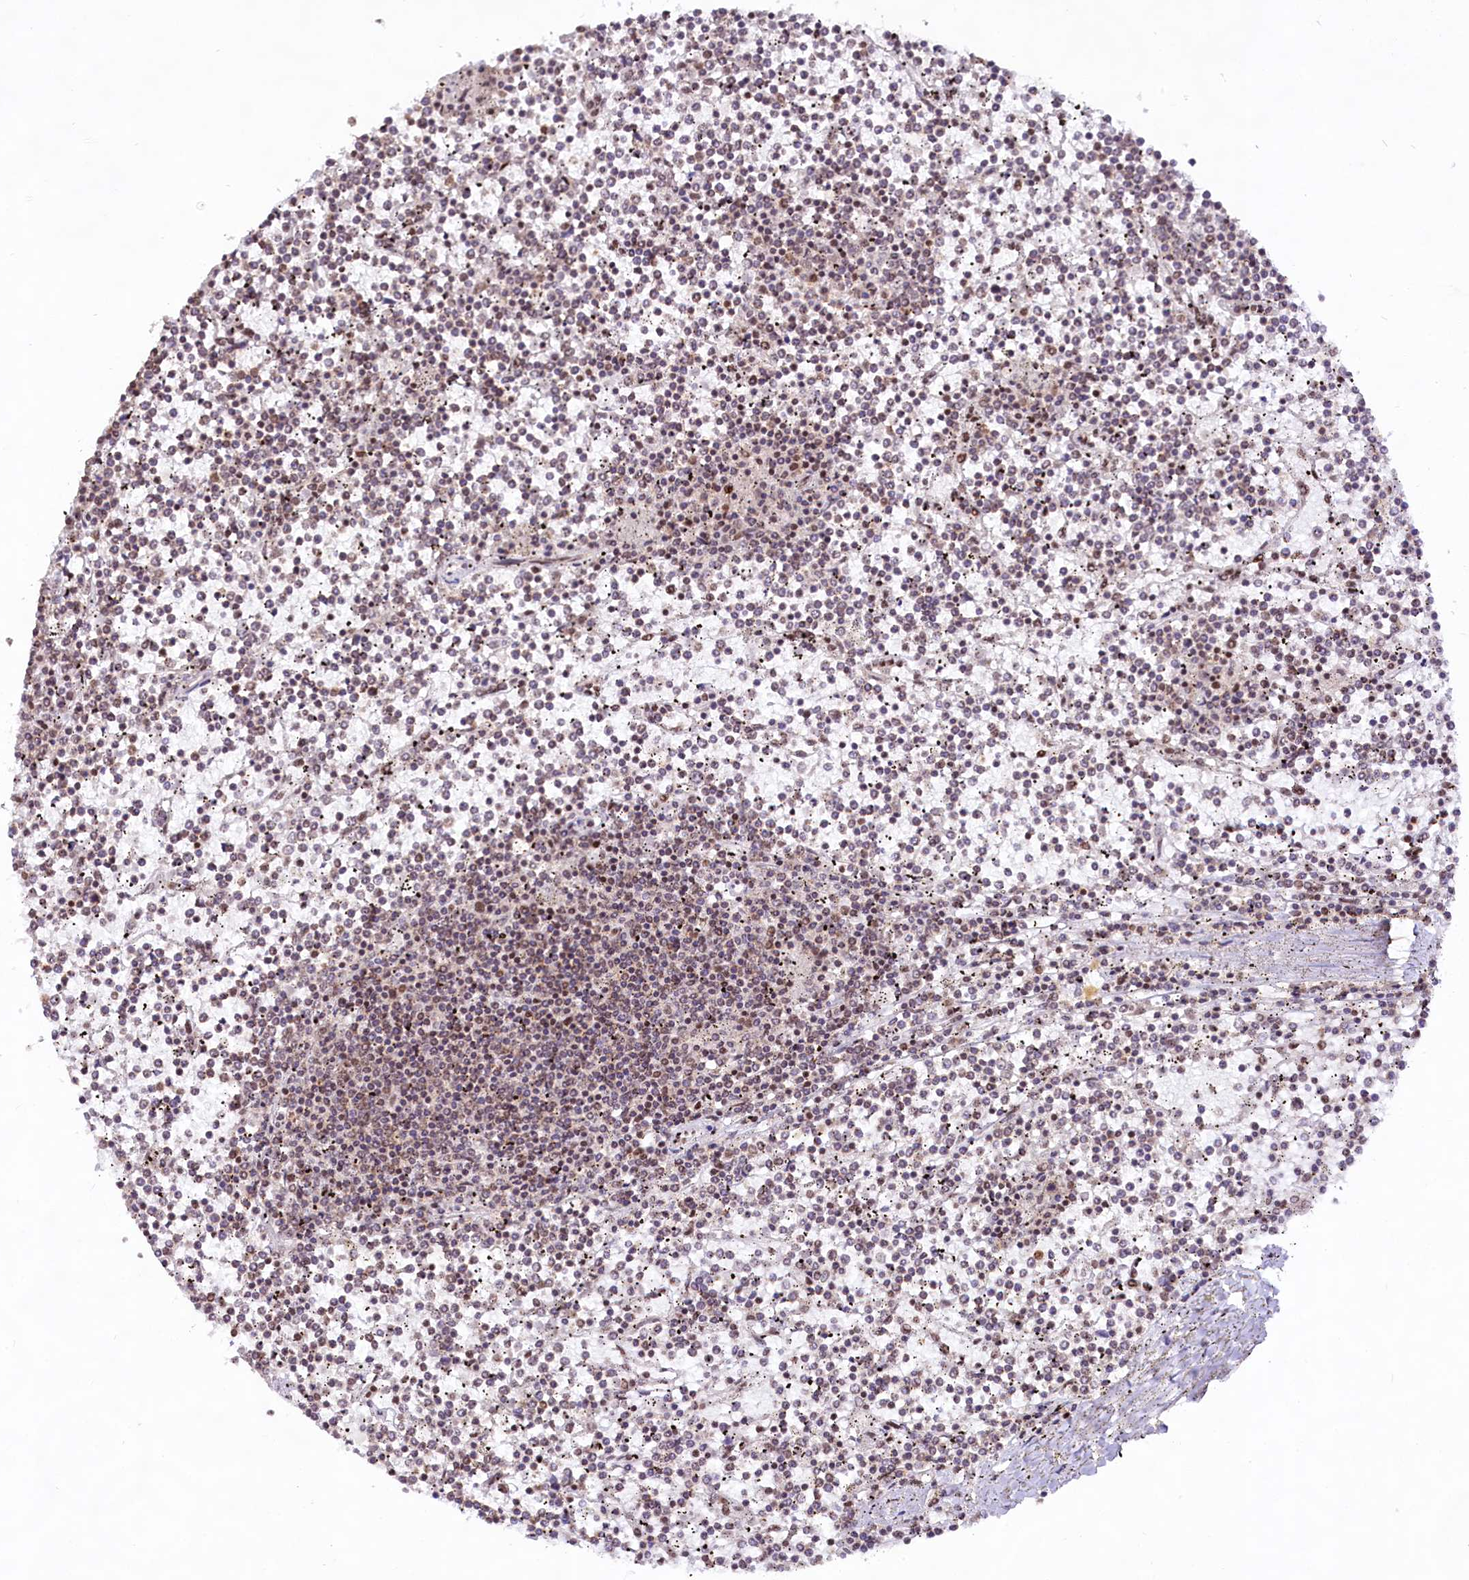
{"staining": {"intensity": "weak", "quantity": "25%-75%", "location": "nuclear"}, "tissue": "lymphoma", "cell_type": "Tumor cells", "image_type": "cancer", "snomed": [{"axis": "morphology", "description": "Malignant lymphoma, non-Hodgkin's type, Low grade"}, {"axis": "topography", "description": "Spleen"}], "caption": "Lymphoma was stained to show a protein in brown. There is low levels of weak nuclear staining in approximately 25%-75% of tumor cells.", "gene": "HIRA", "patient": {"sex": "female", "age": 19}}